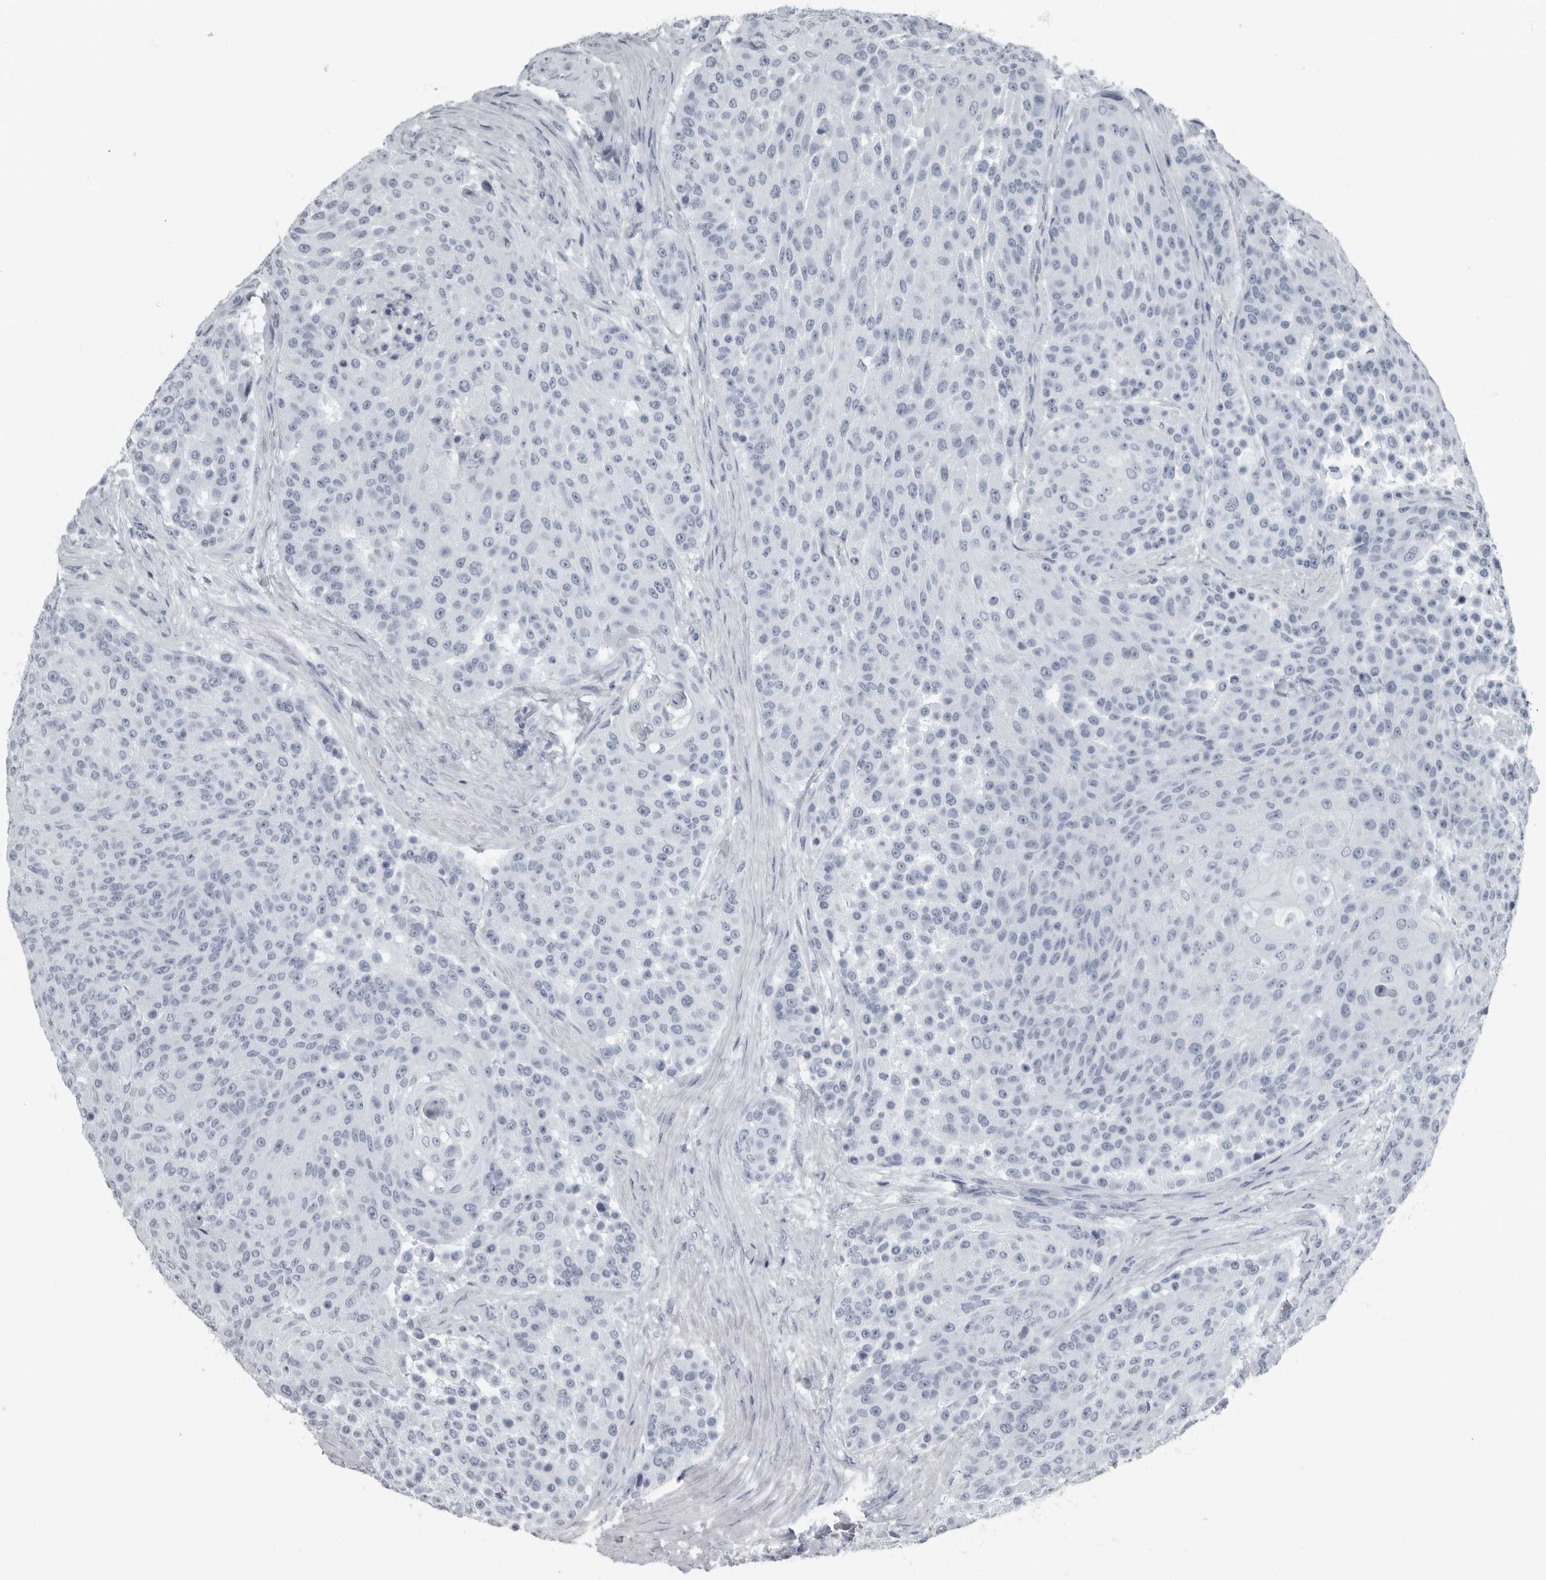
{"staining": {"intensity": "negative", "quantity": "none", "location": "none"}, "tissue": "urothelial cancer", "cell_type": "Tumor cells", "image_type": "cancer", "snomed": [{"axis": "morphology", "description": "Urothelial carcinoma, High grade"}, {"axis": "topography", "description": "Urinary bladder"}], "caption": "IHC micrograph of neoplastic tissue: human urothelial cancer stained with DAB (3,3'-diaminobenzidine) demonstrates no significant protein staining in tumor cells.", "gene": "PRSS1", "patient": {"sex": "female", "age": 63}}